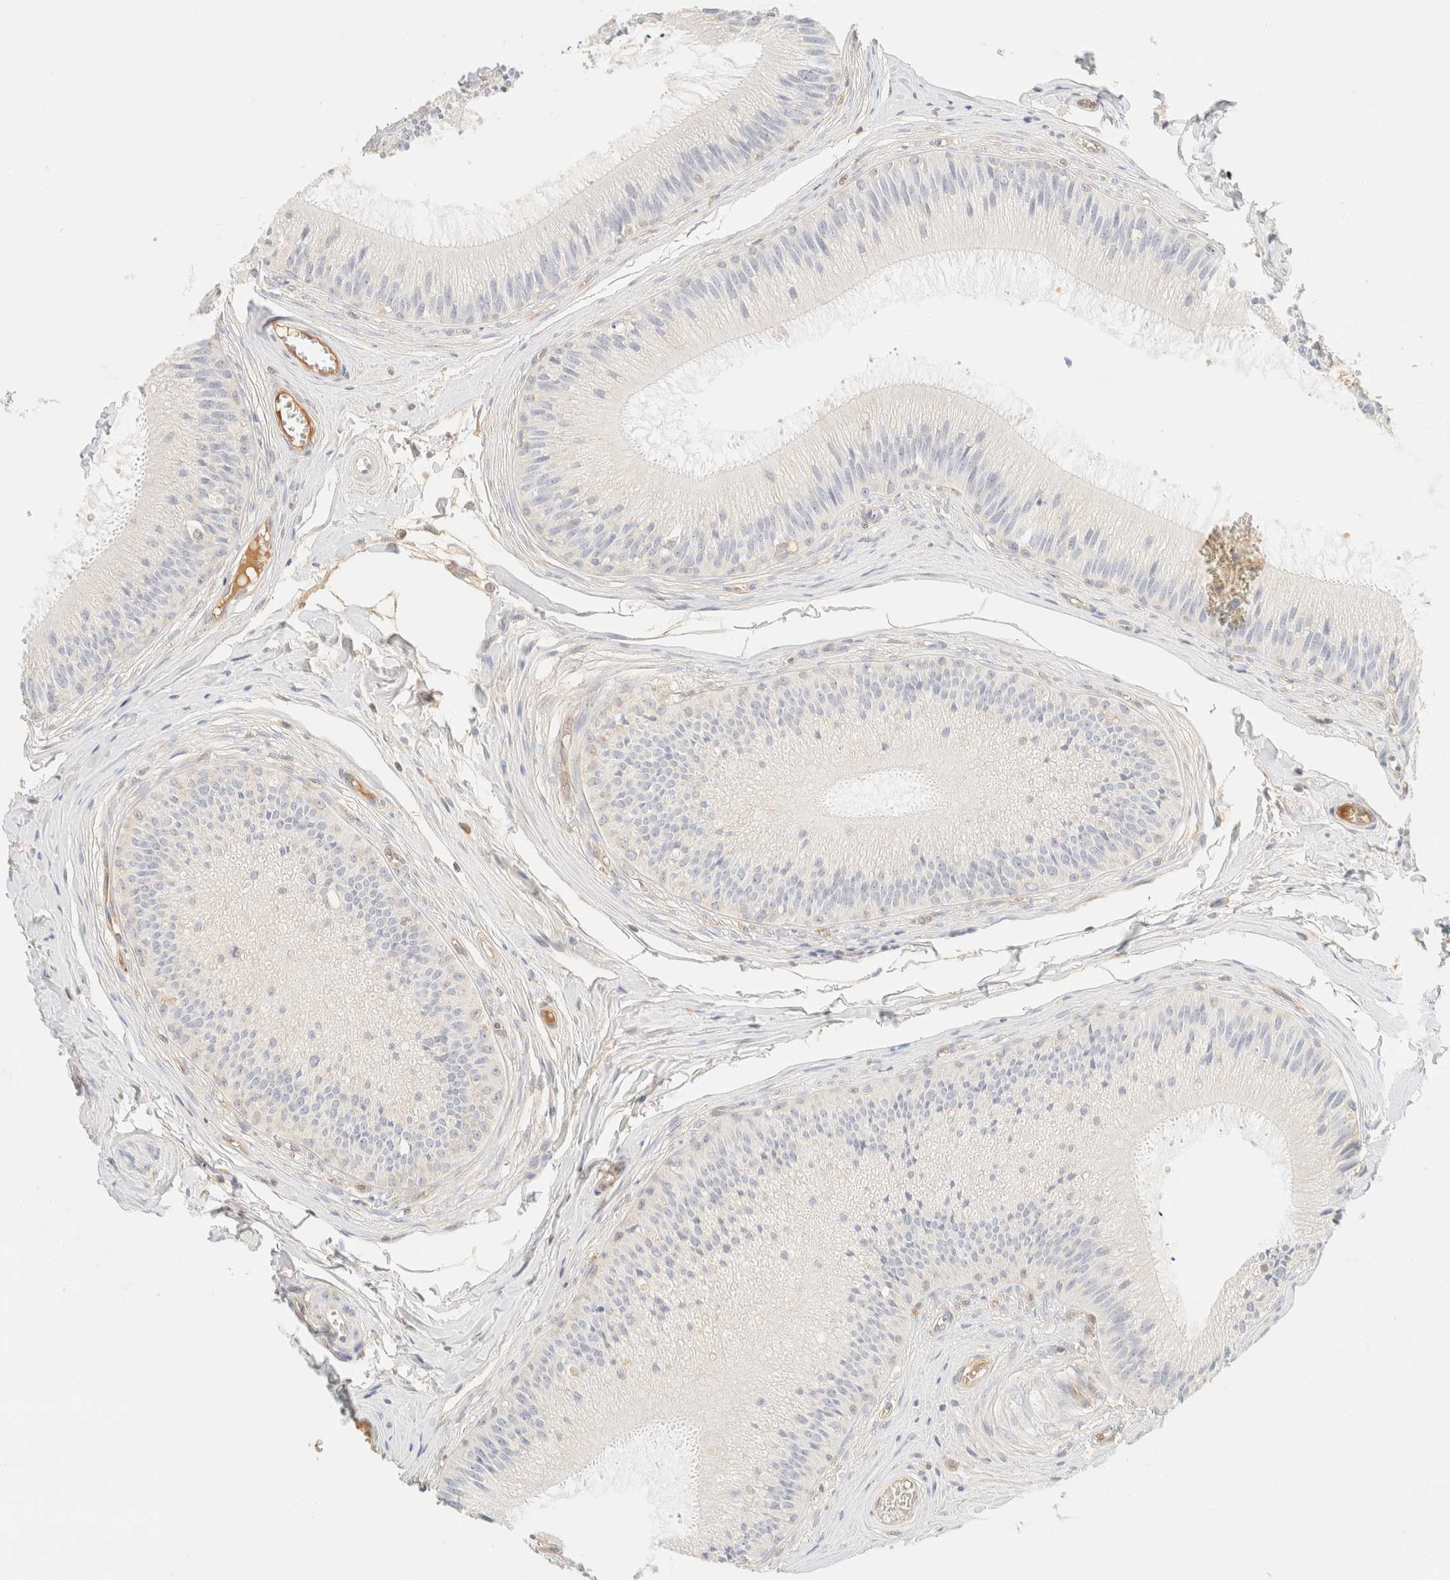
{"staining": {"intensity": "weak", "quantity": "<25%", "location": "cytoplasmic/membranous"}, "tissue": "epididymis", "cell_type": "Glandular cells", "image_type": "normal", "snomed": [{"axis": "morphology", "description": "Normal tissue, NOS"}, {"axis": "topography", "description": "Epididymis"}], "caption": "Human epididymis stained for a protein using immunohistochemistry shows no expression in glandular cells.", "gene": "FHOD1", "patient": {"sex": "male", "age": 31}}